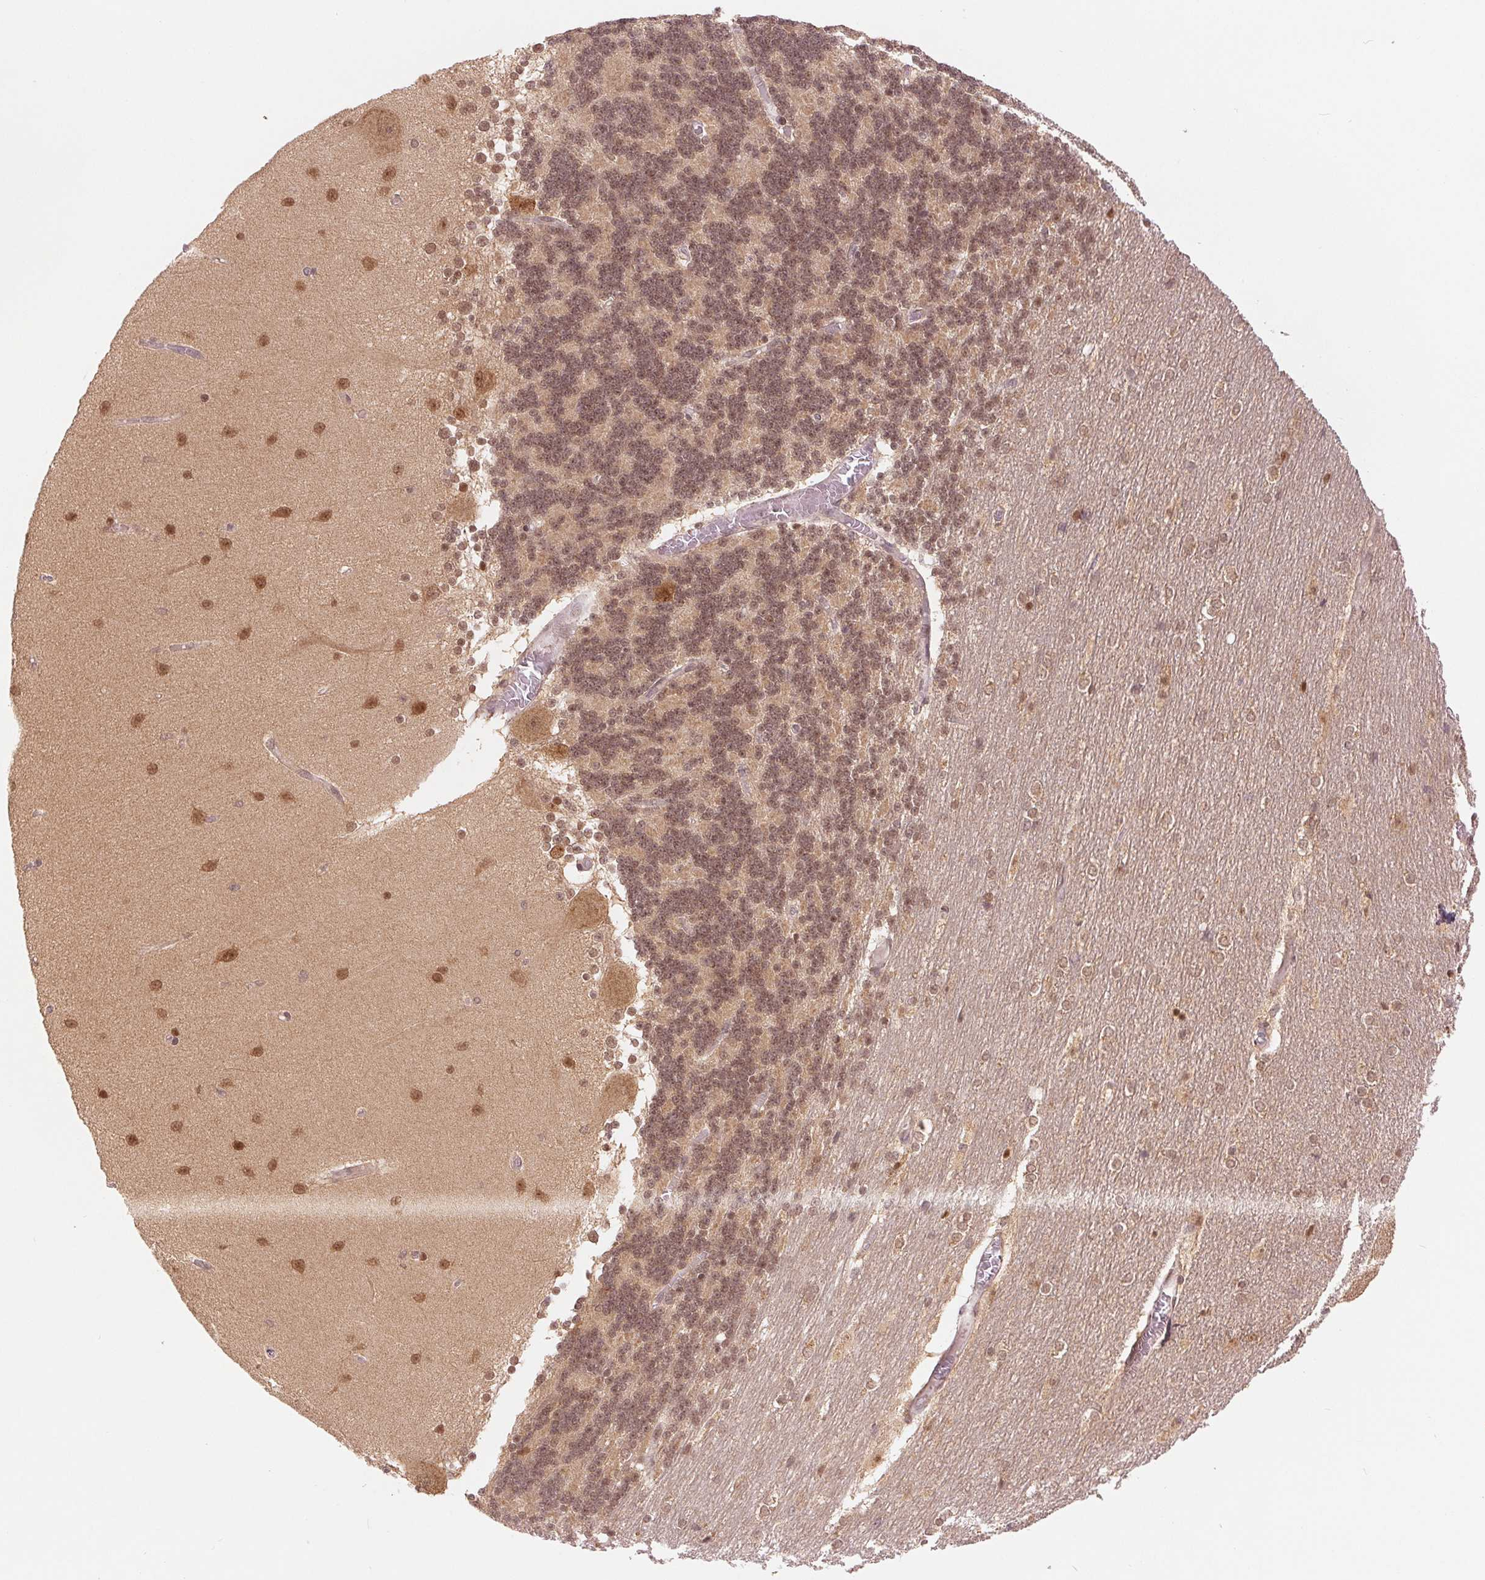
{"staining": {"intensity": "moderate", "quantity": ">75%", "location": "nuclear"}, "tissue": "cerebellum", "cell_type": "Cells in granular layer", "image_type": "normal", "snomed": [{"axis": "morphology", "description": "Normal tissue, NOS"}, {"axis": "topography", "description": "Cerebellum"}], "caption": "This is an image of immunohistochemistry staining of unremarkable cerebellum, which shows moderate positivity in the nuclear of cells in granular layer.", "gene": "ERI3", "patient": {"sex": "female", "age": 54}}